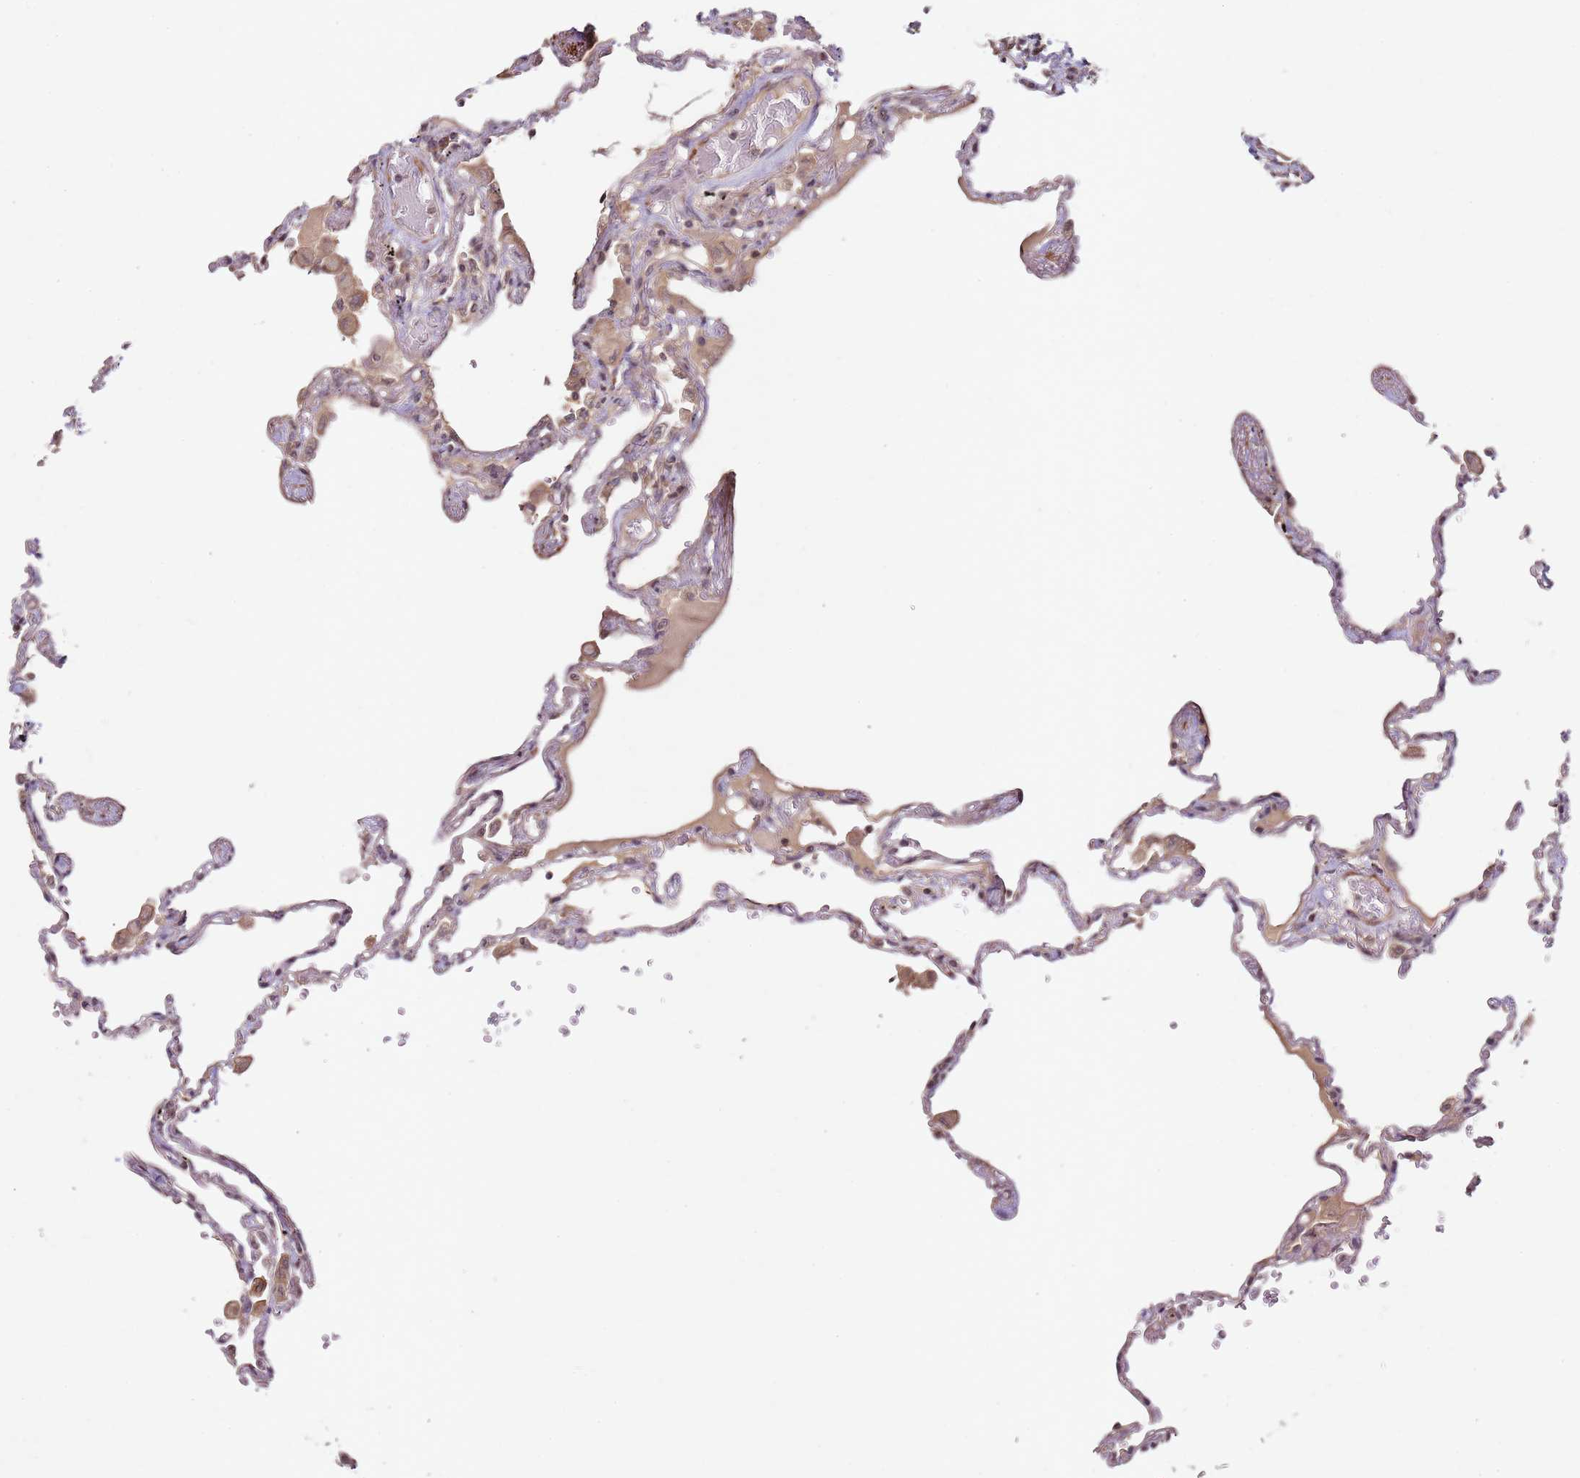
{"staining": {"intensity": "negative", "quantity": "none", "location": "none"}, "tissue": "lung", "cell_type": "Alveolar cells", "image_type": "normal", "snomed": [{"axis": "morphology", "description": "Normal tissue, NOS"}, {"axis": "topography", "description": "Lung"}], "caption": "DAB (3,3'-diaminobenzidine) immunohistochemical staining of benign human lung reveals no significant positivity in alveolar cells.", "gene": "LIN37", "patient": {"sex": "female", "age": 67}}